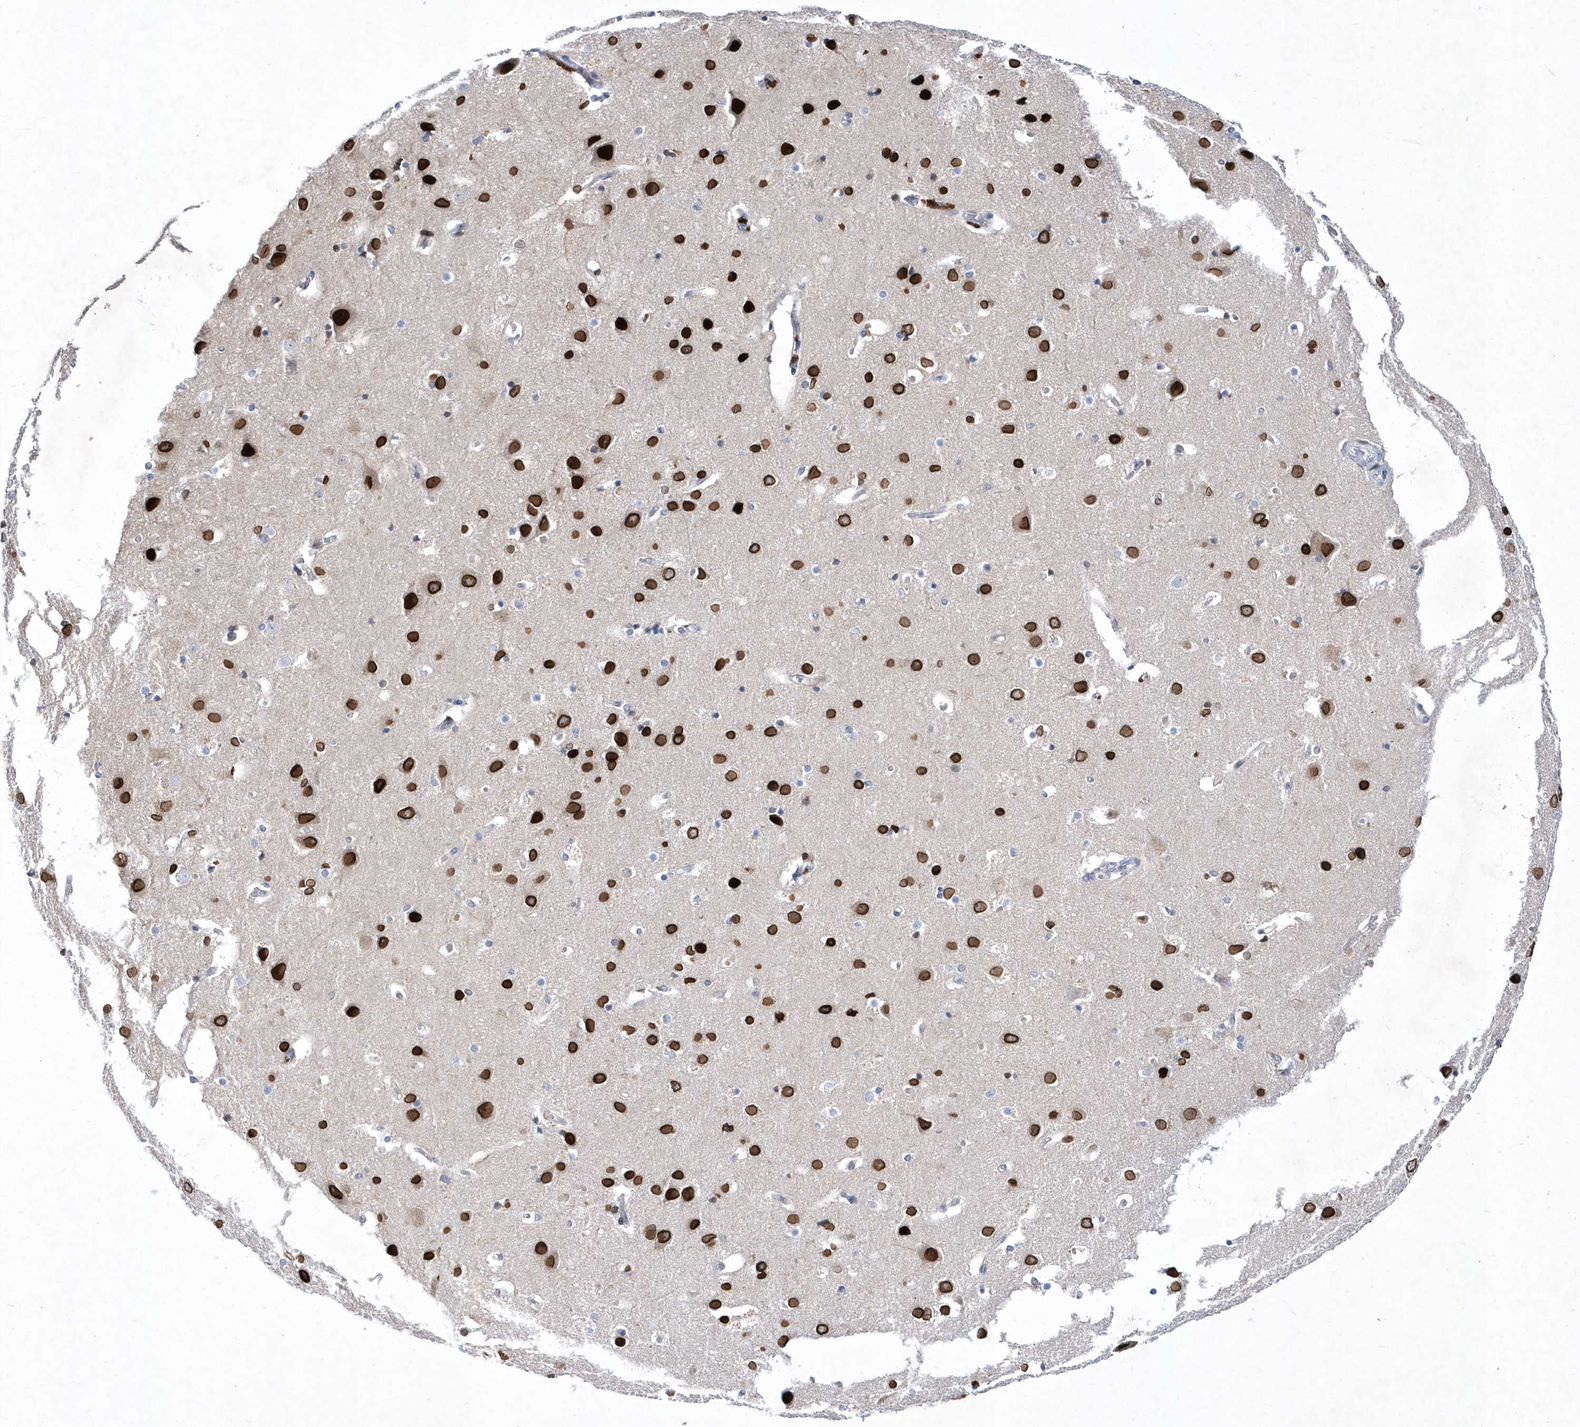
{"staining": {"intensity": "weak", "quantity": "25%-75%", "location": "cytoplasmic/membranous"}, "tissue": "cerebral cortex", "cell_type": "Endothelial cells", "image_type": "normal", "snomed": [{"axis": "morphology", "description": "Normal tissue, NOS"}, {"axis": "topography", "description": "Cerebral cortex"}], "caption": "Weak cytoplasmic/membranous positivity for a protein is identified in approximately 25%-75% of endothelial cells of normal cerebral cortex using immunohistochemistry (IHC).", "gene": "ZNF875", "patient": {"sex": "male", "age": 54}}